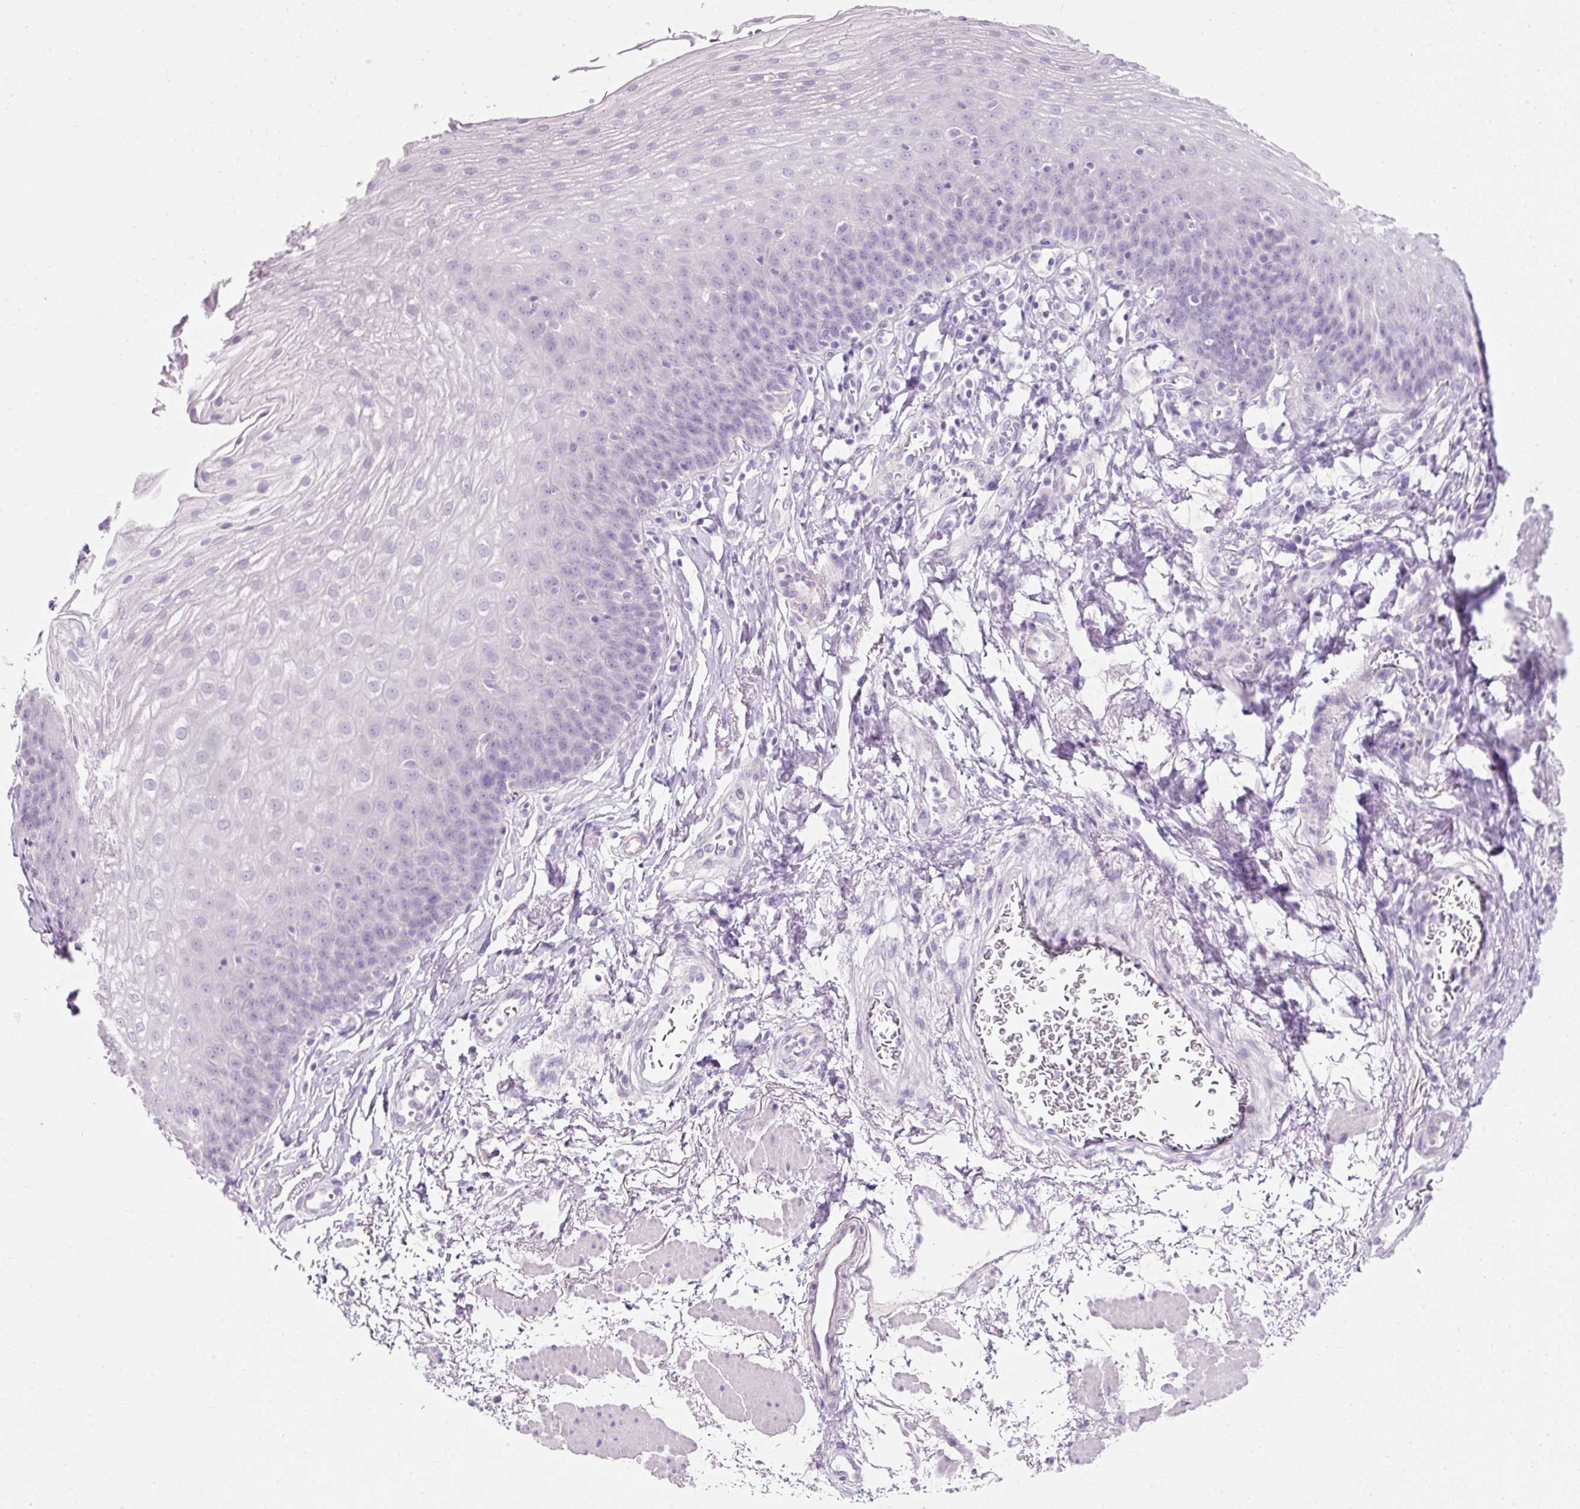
{"staining": {"intensity": "negative", "quantity": "none", "location": "none"}, "tissue": "esophagus", "cell_type": "Squamous epithelial cells", "image_type": "normal", "snomed": [{"axis": "morphology", "description": "Normal tissue, NOS"}, {"axis": "topography", "description": "Esophagus"}], "caption": "High power microscopy photomicrograph of an immunohistochemistry image of normal esophagus, revealing no significant staining in squamous epithelial cells. (Brightfield microscopy of DAB (3,3'-diaminobenzidine) immunohistochemistry (IHC) at high magnification).", "gene": "TMEM213", "patient": {"sex": "female", "age": 81}}